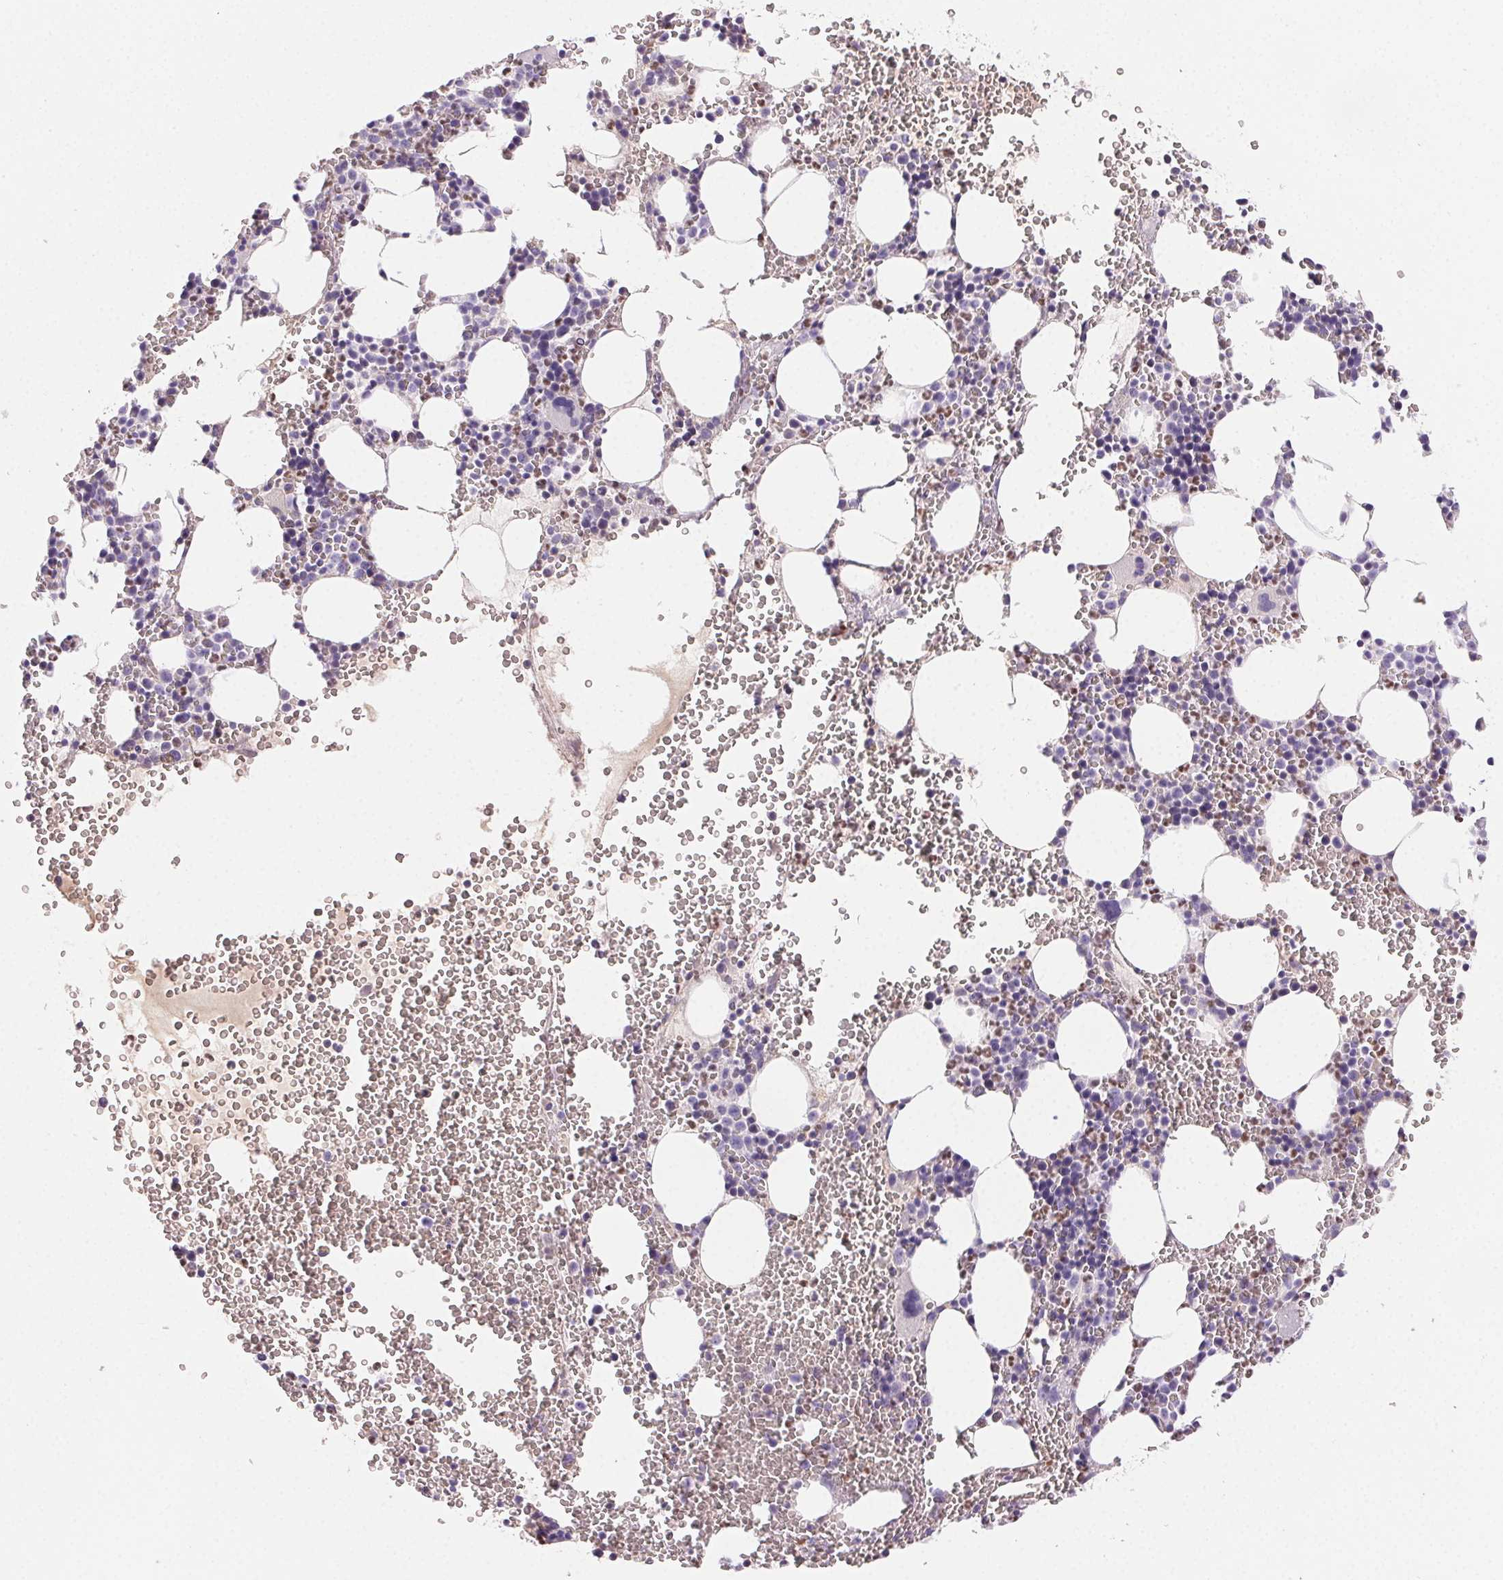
{"staining": {"intensity": "moderate", "quantity": "25%-75%", "location": "nuclear"}, "tissue": "bone marrow", "cell_type": "Hematopoietic cells", "image_type": "normal", "snomed": [{"axis": "morphology", "description": "Normal tissue, NOS"}, {"axis": "topography", "description": "Bone marrow"}], "caption": "Immunohistochemical staining of benign human bone marrow demonstrates 25%-75% levels of moderate nuclear protein positivity in about 25%-75% of hematopoietic cells.", "gene": "PADI4", "patient": {"sex": "male", "age": 82}}